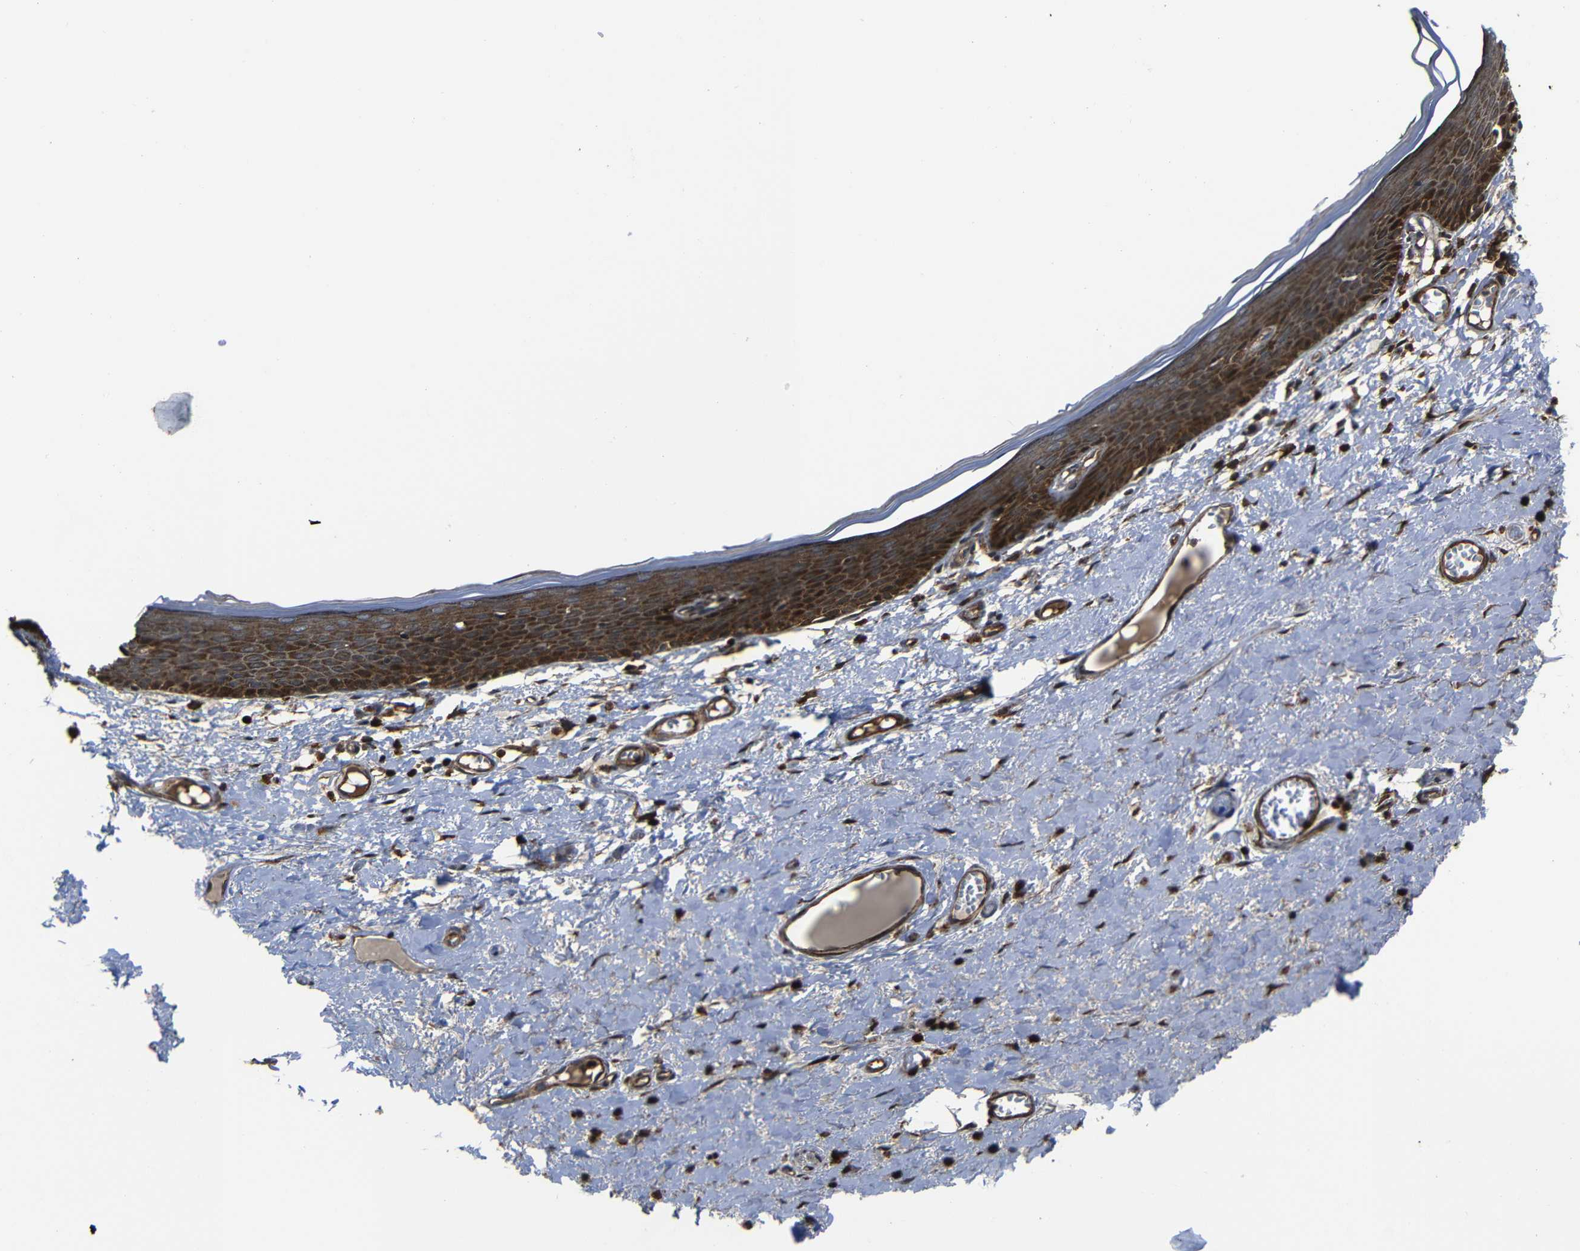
{"staining": {"intensity": "strong", "quantity": ">75%", "location": "cytoplasmic/membranous"}, "tissue": "skin", "cell_type": "Epidermal cells", "image_type": "normal", "snomed": [{"axis": "morphology", "description": "Normal tissue, NOS"}, {"axis": "topography", "description": "Vulva"}], "caption": "Protein expression analysis of benign skin shows strong cytoplasmic/membranous positivity in about >75% of epidermal cells.", "gene": "SNN", "patient": {"sex": "female", "age": 54}}